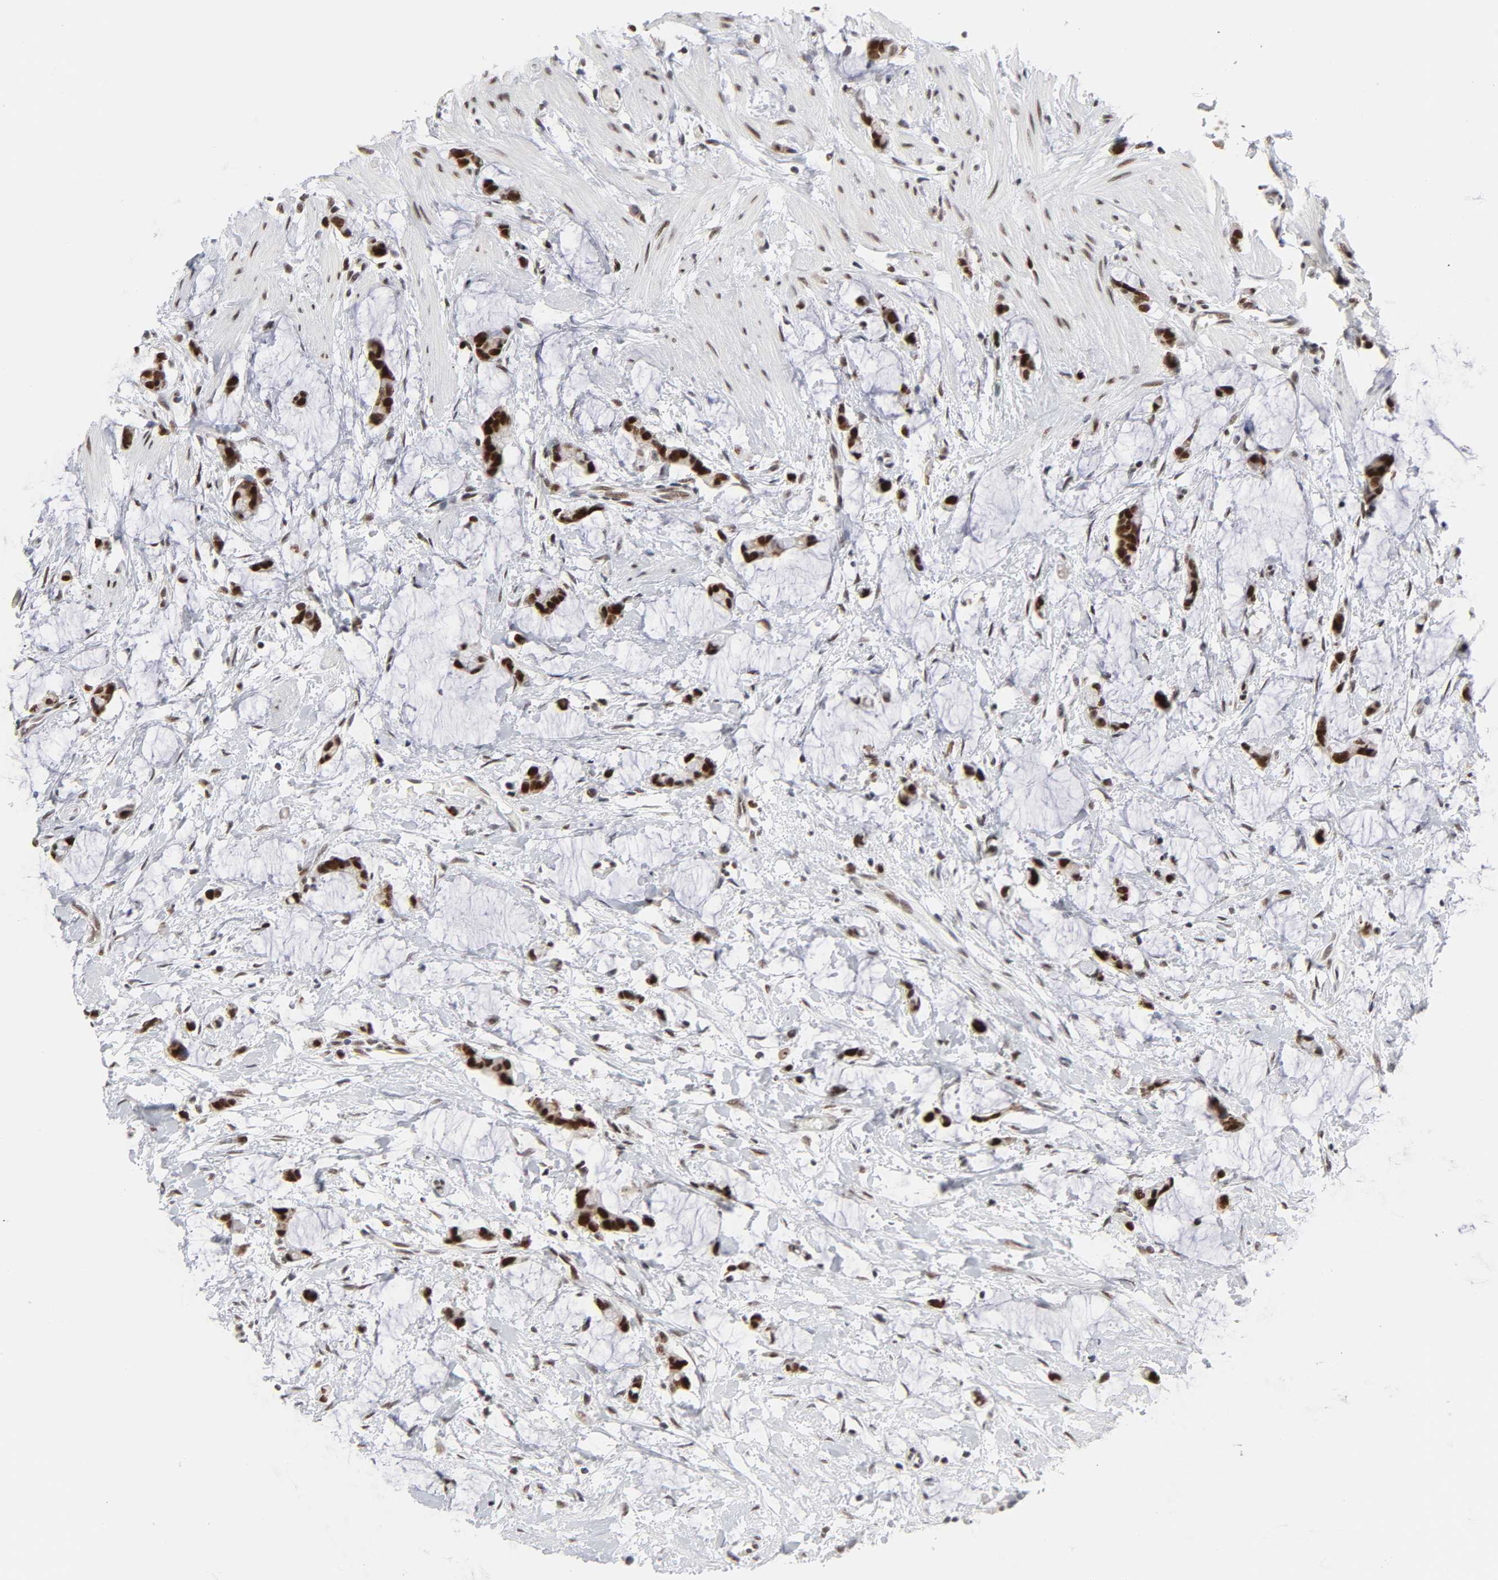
{"staining": {"intensity": "moderate", "quantity": ">75%", "location": "nuclear"}, "tissue": "colorectal cancer", "cell_type": "Tumor cells", "image_type": "cancer", "snomed": [{"axis": "morphology", "description": "Adenocarcinoma, NOS"}, {"axis": "topography", "description": "Colon"}], "caption": "Protein expression by immunohistochemistry displays moderate nuclear staining in approximately >75% of tumor cells in adenocarcinoma (colorectal). Immunohistochemistry stains the protein in brown and the nuclei are stained blue.", "gene": "RFC4", "patient": {"sex": "male", "age": 14}}